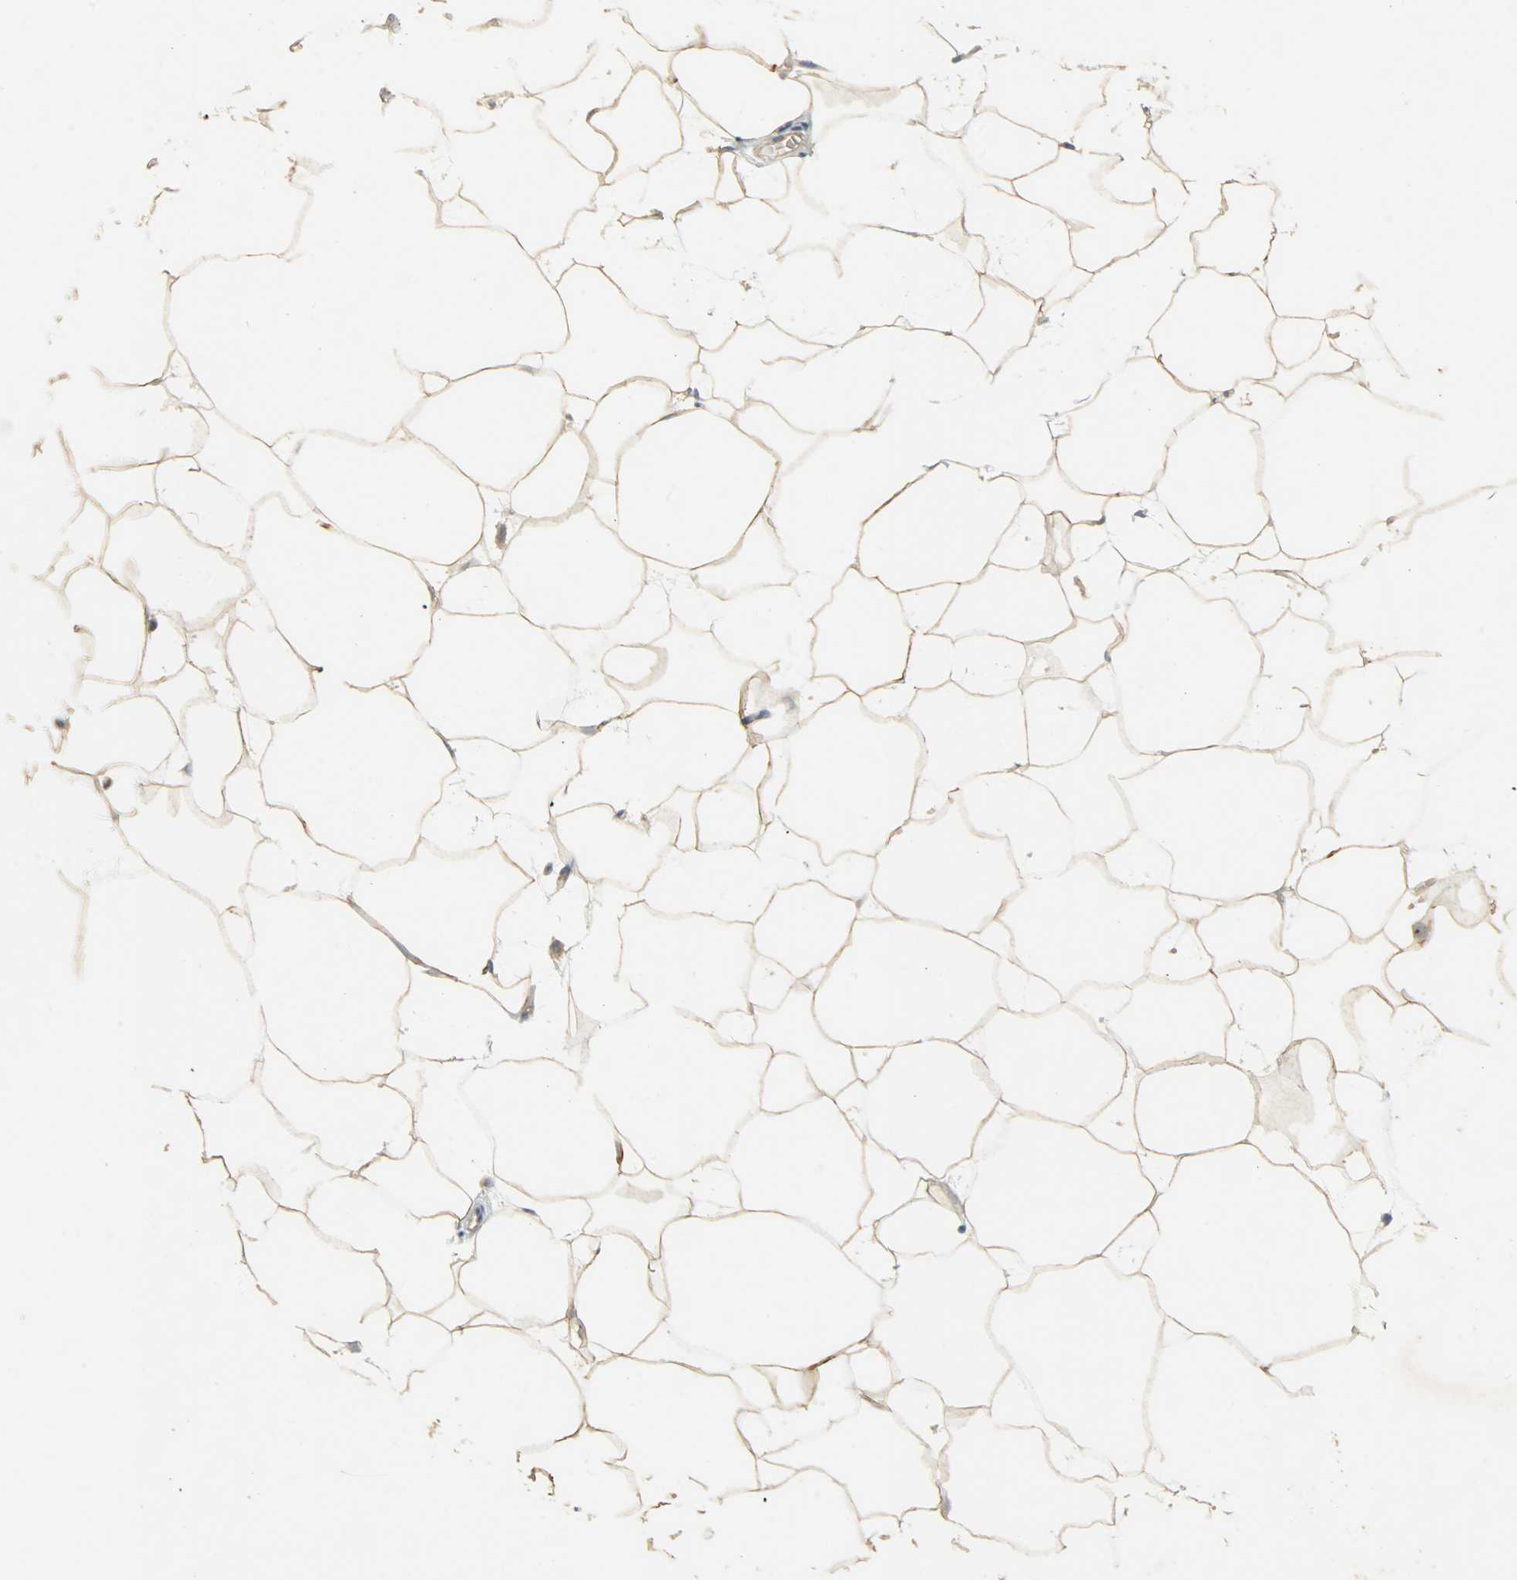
{"staining": {"intensity": "weak", "quantity": ">75%", "location": "cytoplasmic/membranous"}, "tissue": "adipose tissue", "cell_type": "Adipocytes", "image_type": "normal", "snomed": [{"axis": "morphology", "description": "Normal tissue, NOS"}, {"axis": "morphology", "description": "Duct carcinoma"}, {"axis": "topography", "description": "Breast"}, {"axis": "topography", "description": "Adipose tissue"}], "caption": "Adipose tissue stained with immunohistochemistry shows weak cytoplasmic/membranous staining in approximately >75% of adipocytes. Using DAB (3,3'-diaminobenzidine) (brown) and hematoxylin (blue) stains, captured at high magnification using brightfield microscopy.", "gene": "DSG2", "patient": {"sex": "female", "age": 37}}